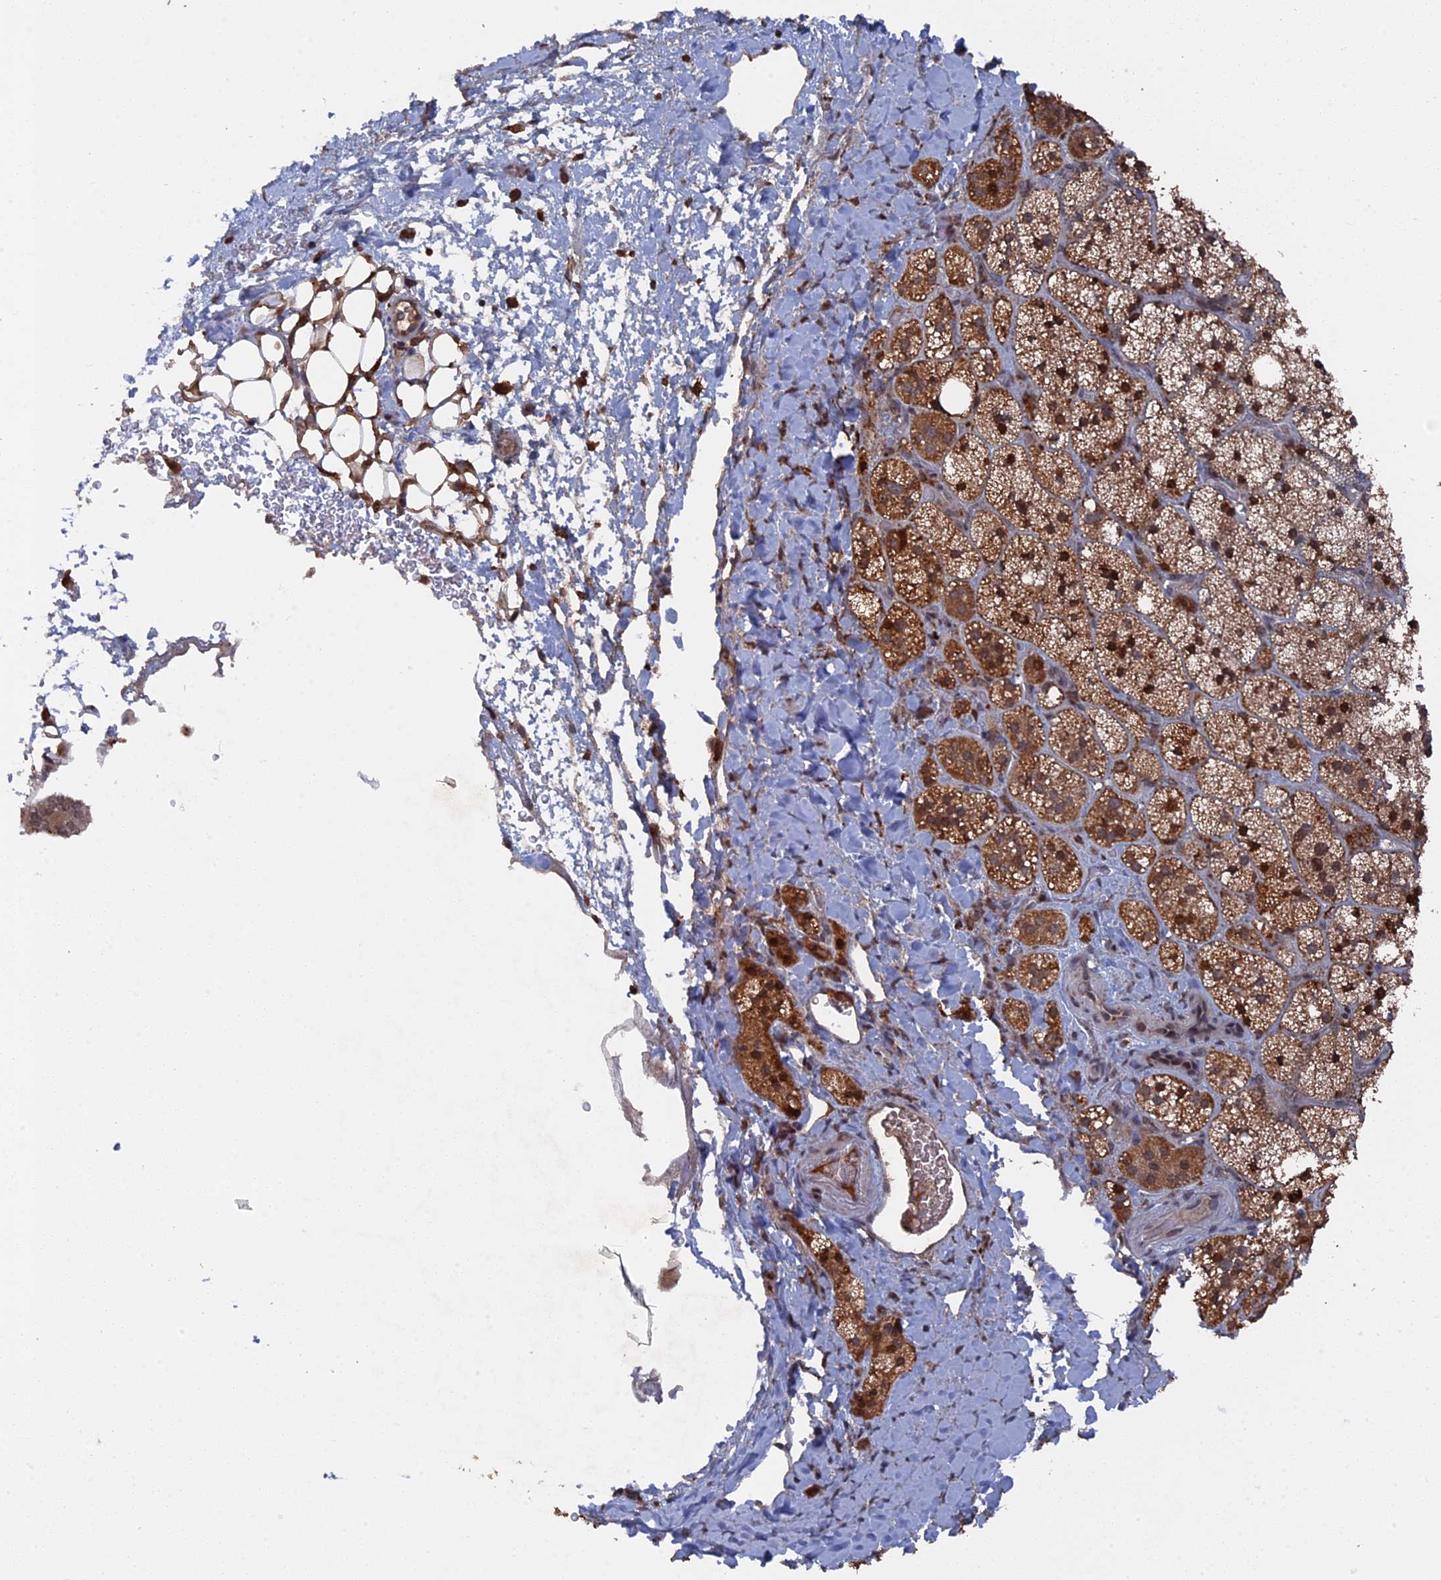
{"staining": {"intensity": "moderate", "quantity": ">75%", "location": "cytoplasmic/membranous"}, "tissue": "adrenal gland", "cell_type": "Glandular cells", "image_type": "normal", "snomed": [{"axis": "morphology", "description": "Normal tissue, NOS"}, {"axis": "topography", "description": "Adrenal gland"}], "caption": "Protein staining of benign adrenal gland reveals moderate cytoplasmic/membranous positivity in approximately >75% of glandular cells.", "gene": "CEACAM21", "patient": {"sex": "male", "age": 61}}